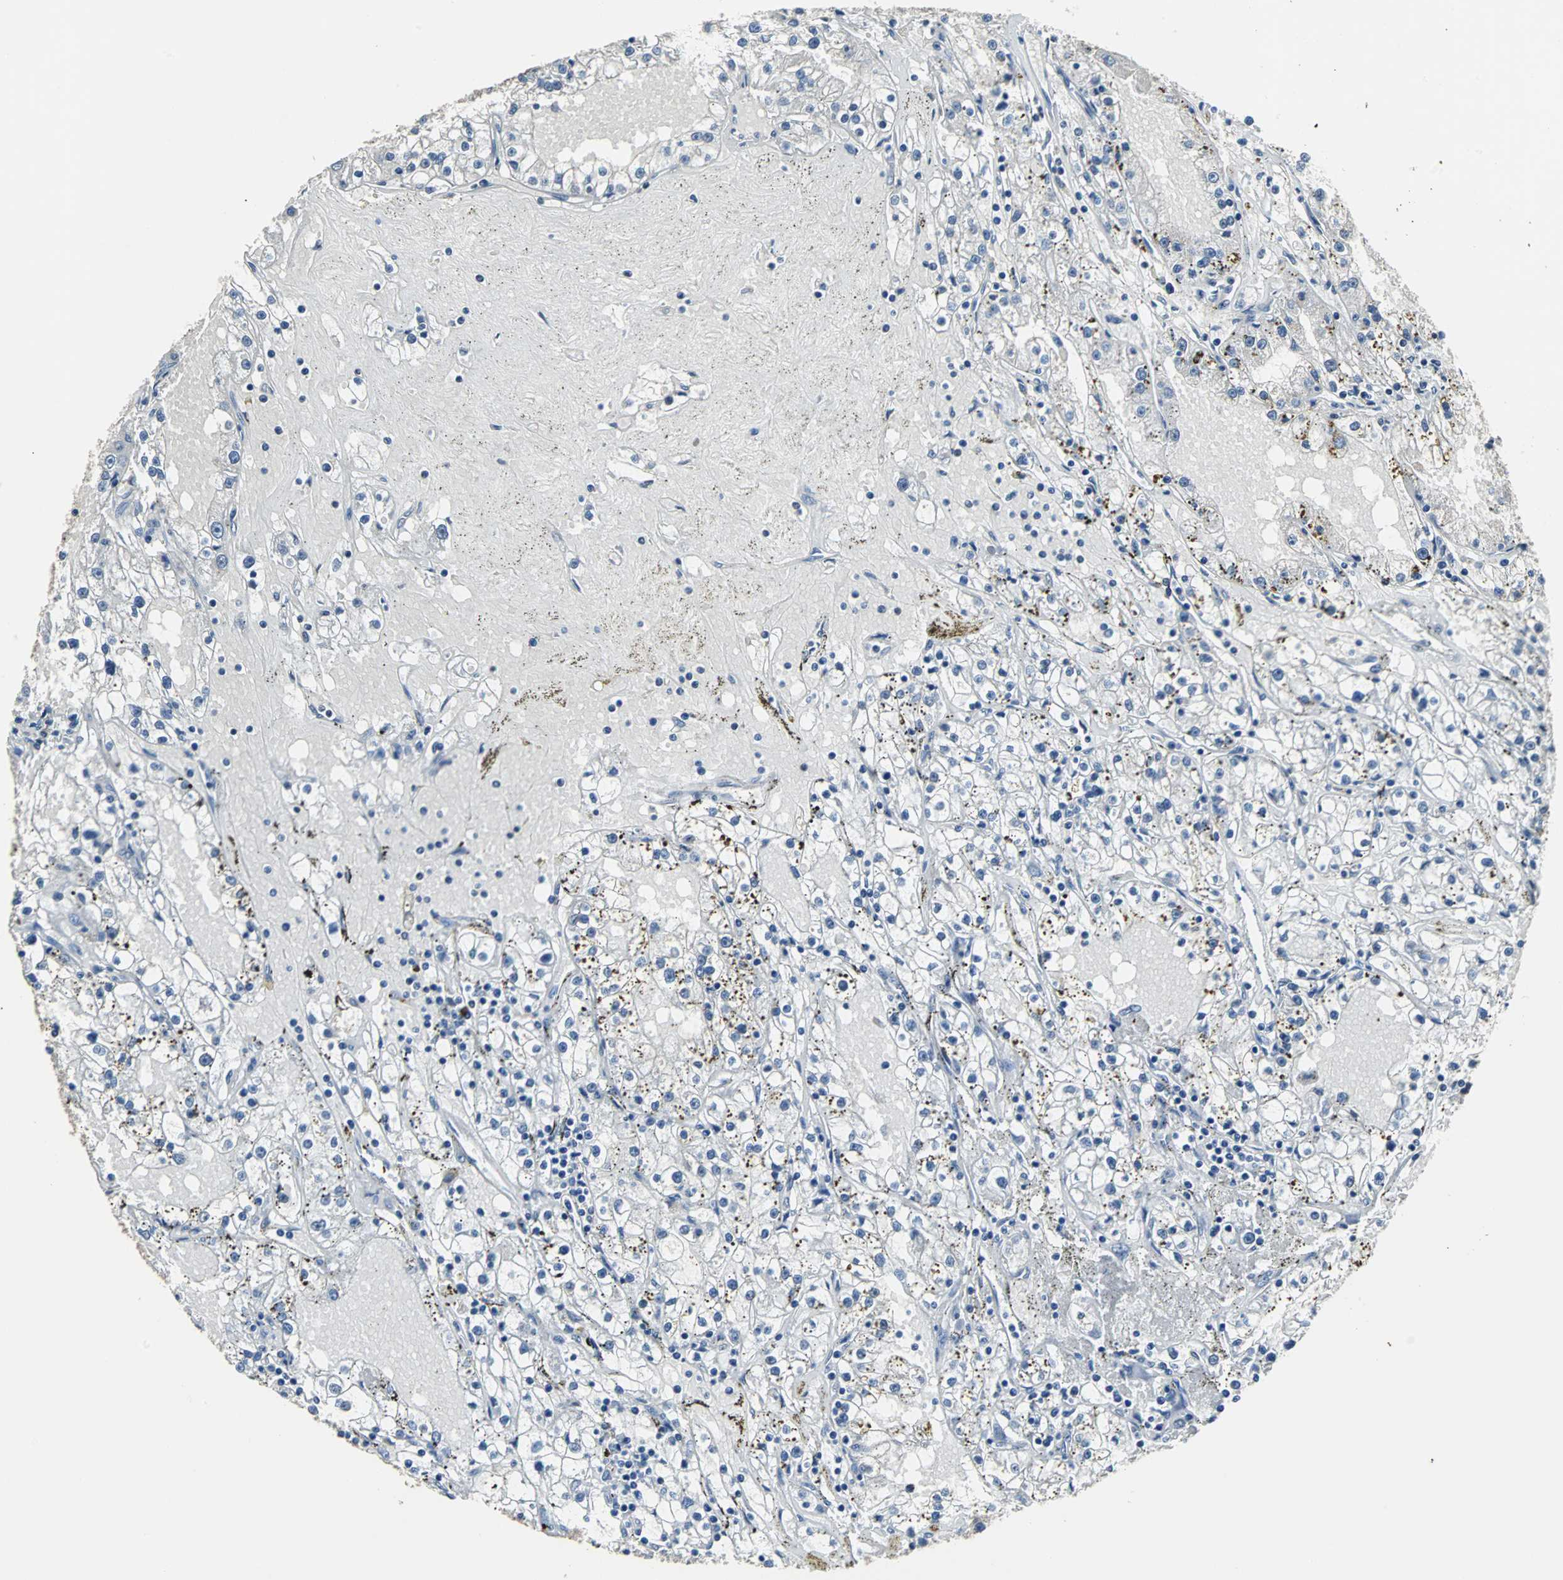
{"staining": {"intensity": "negative", "quantity": "none", "location": "none"}, "tissue": "renal cancer", "cell_type": "Tumor cells", "image_type": "cancer", "snomed": [{"axis": "morphology", "description": "Adenocarcinoma, NOS"}, {"axis": "topography", "description": "Kidney"}], "caption": "An IHC histopathology image of renal cancer (adenocarcinoma) is shown. There is no staining in tumor cells of renal cancer (adenocarcinoma).", "gene": "USP28", "patient": {"sex": "male", "age": 56}}